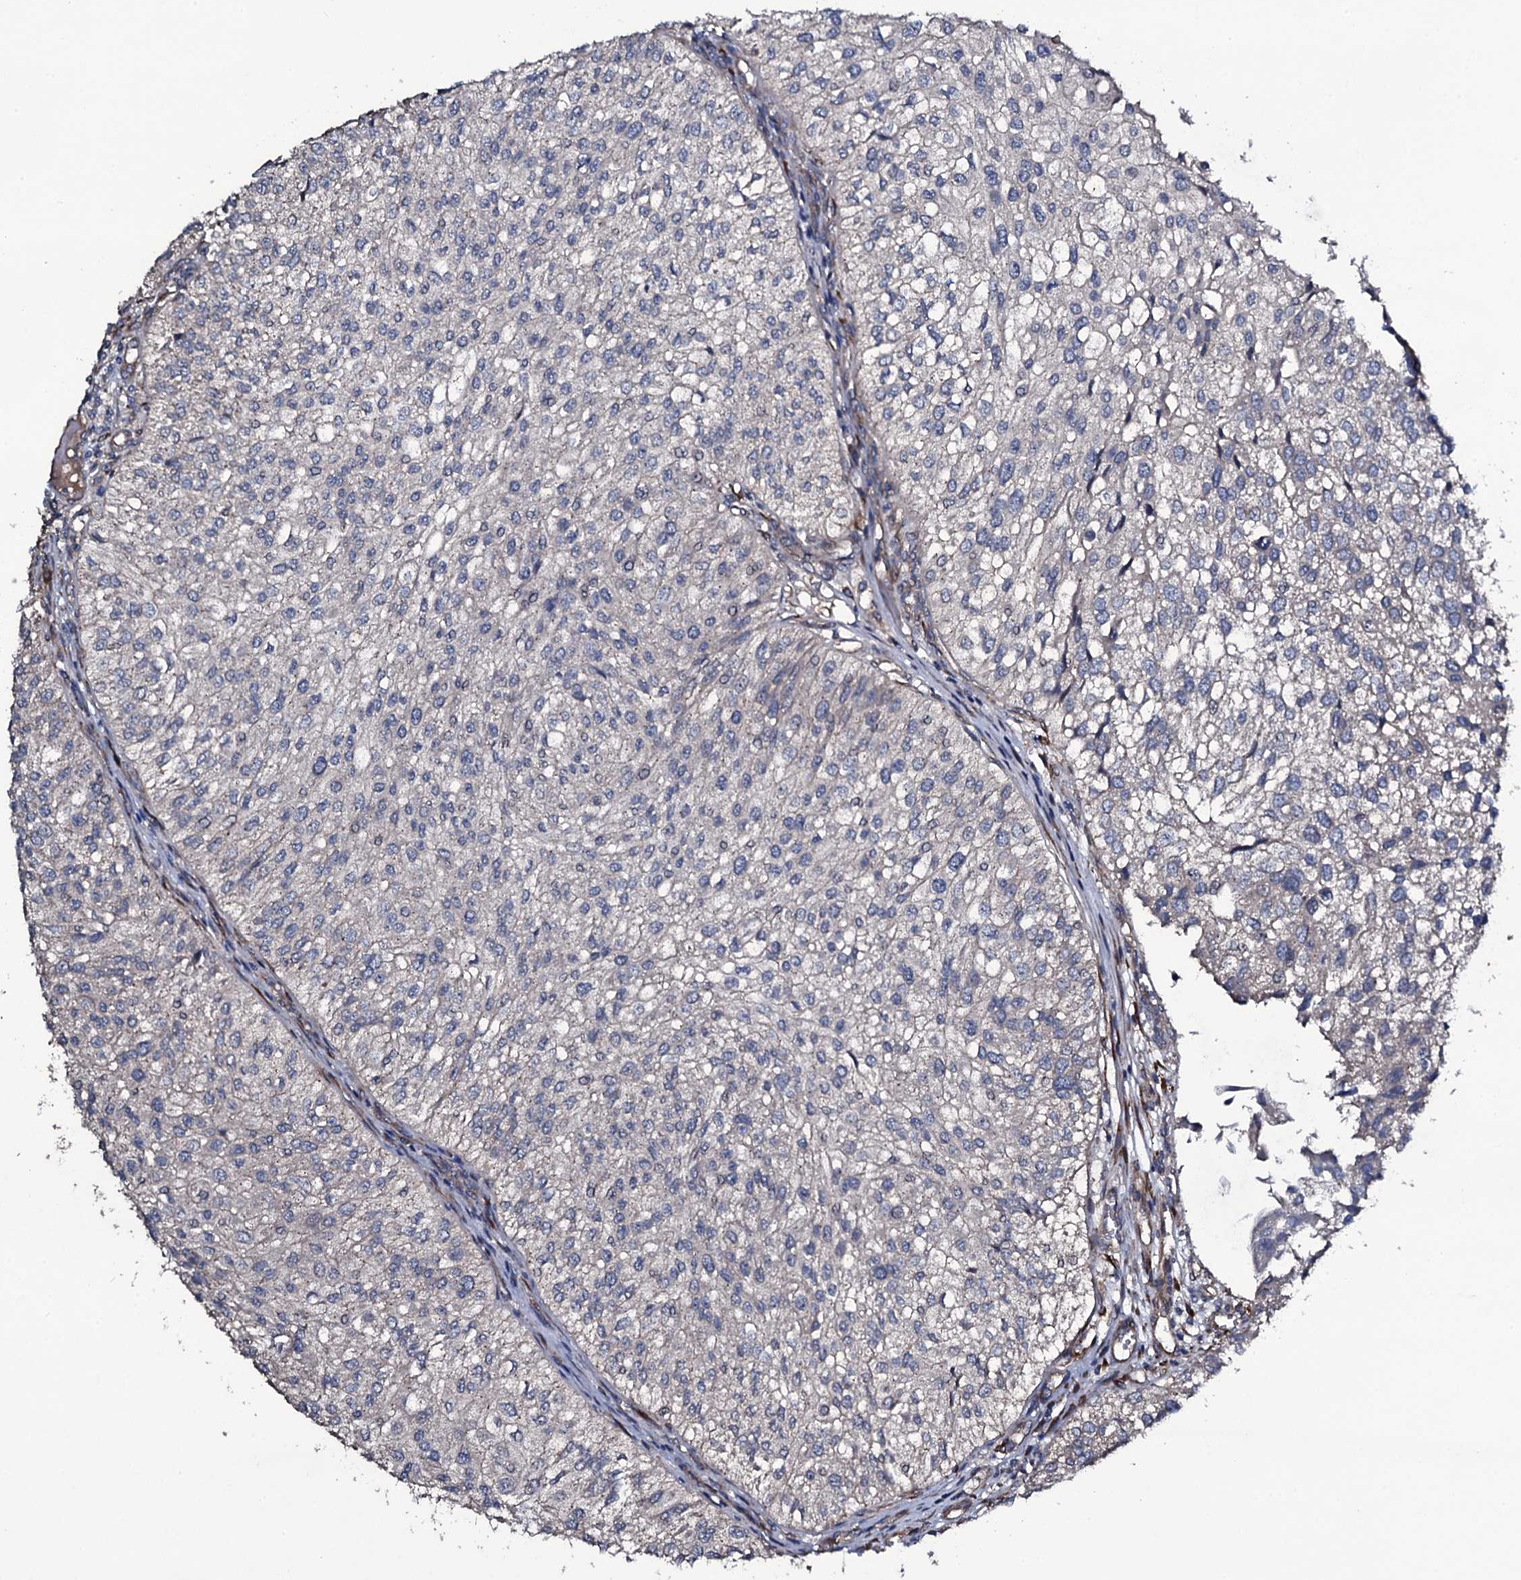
{"staining": {"intensity": "negative", "quantity": "none", "location": "none"}, "tissue": "urothelial cancer", "cell_type": "Tumor cells", "image_type": "cancer", "snomed": [{"axis": "morphology", "description": "Urothelial carcinoma, Low grade"}, {"axis": "topography", "description": "Urinary bladder"}], "caption": "Urothelial cancer was stained to show a protein in brown. There is no significant positivity in tumor cells.", "gene": "WIPF3", "patient": {"sex": "female", "age": 89}}